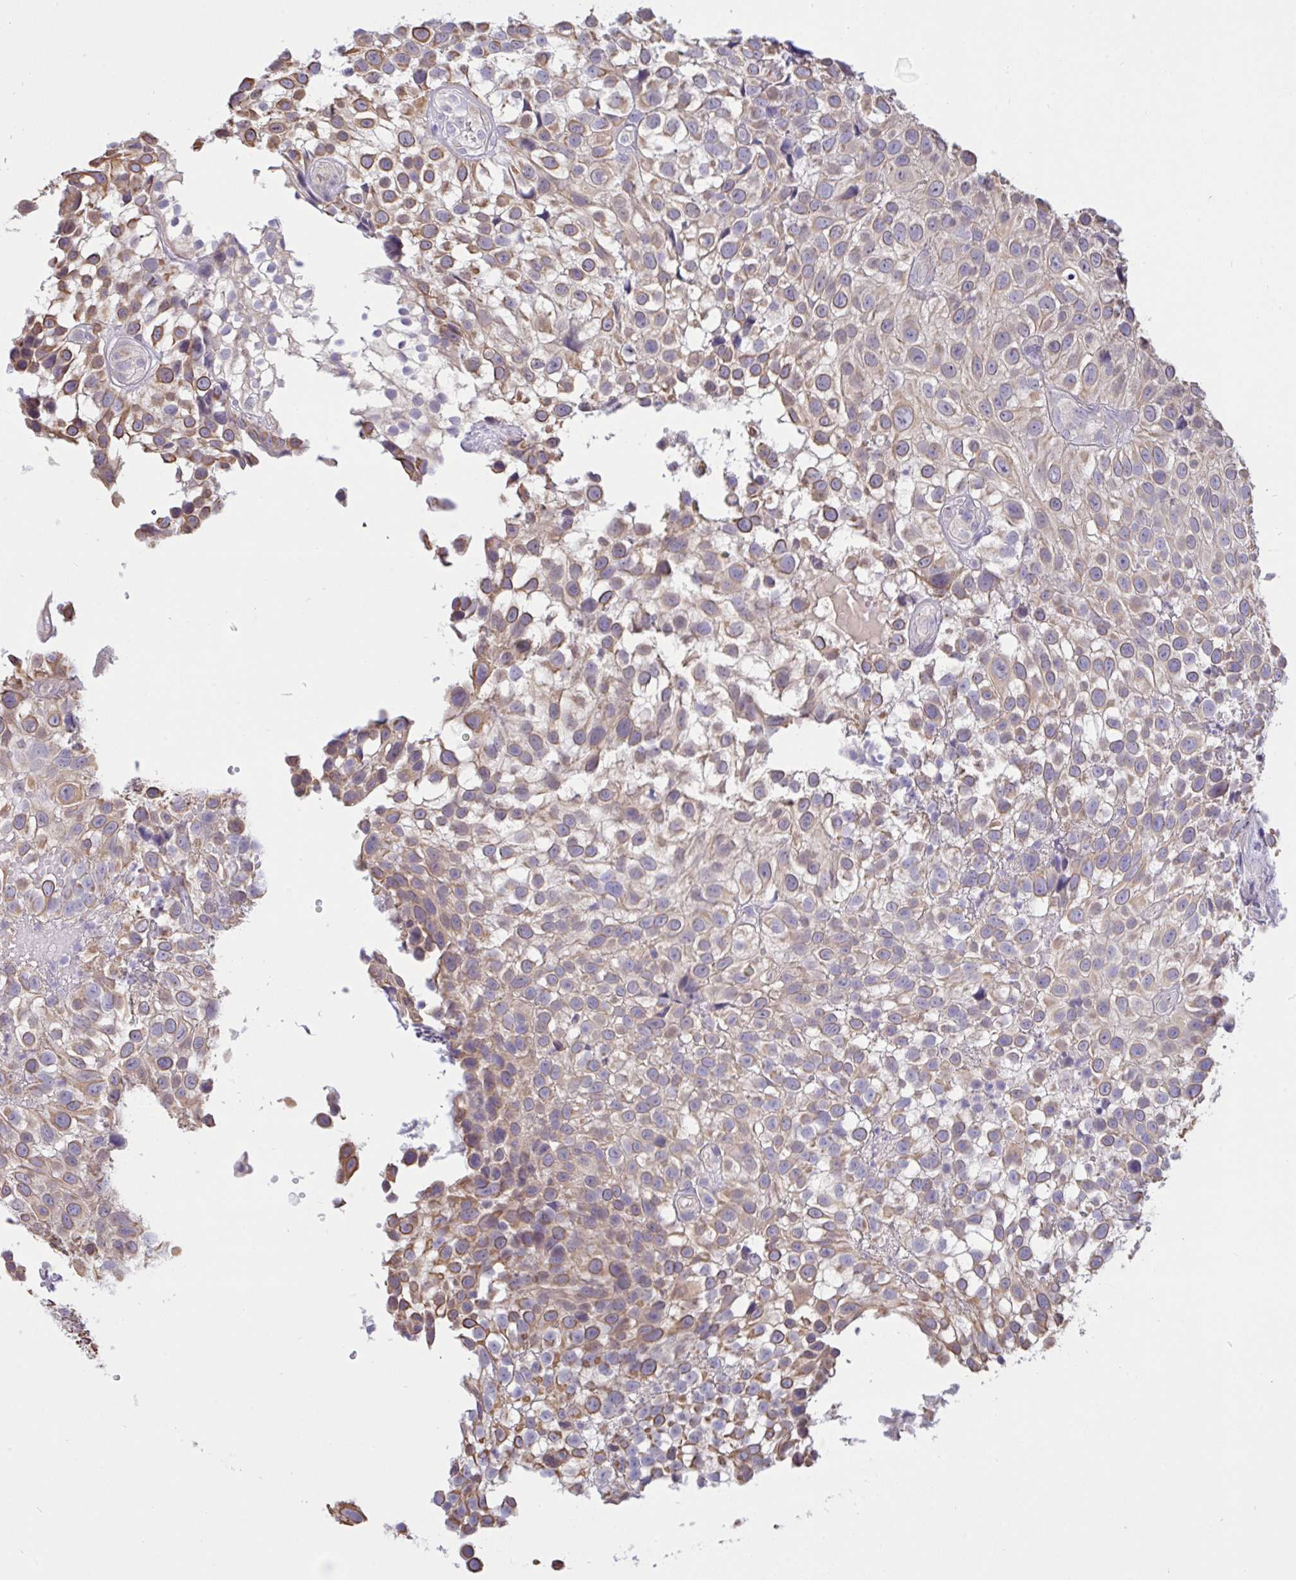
{"staining": {"intensity": "moderate", "quantity": "25%-75%", "location": "cytoplasmic/membranous"}, "tissue": "urothelial cancer", "cell_type": "Tumor cells", "image_type": "cancer", "snomed": [{"axis": "morphology", "description": "Urothelial carcinoma, High grade"}, {"axis": "topography", "description": "Urinary bladder"}], "caption": "There is medium levels of moderate cytoplasmic/membranous staining in tumor cells of urothelial carcinoma (high-grade), as demonstrated by immunohistochemical staining (brown color).", "gene": "TMEM41A", "patient": {"sex": "male", "age": 56}}